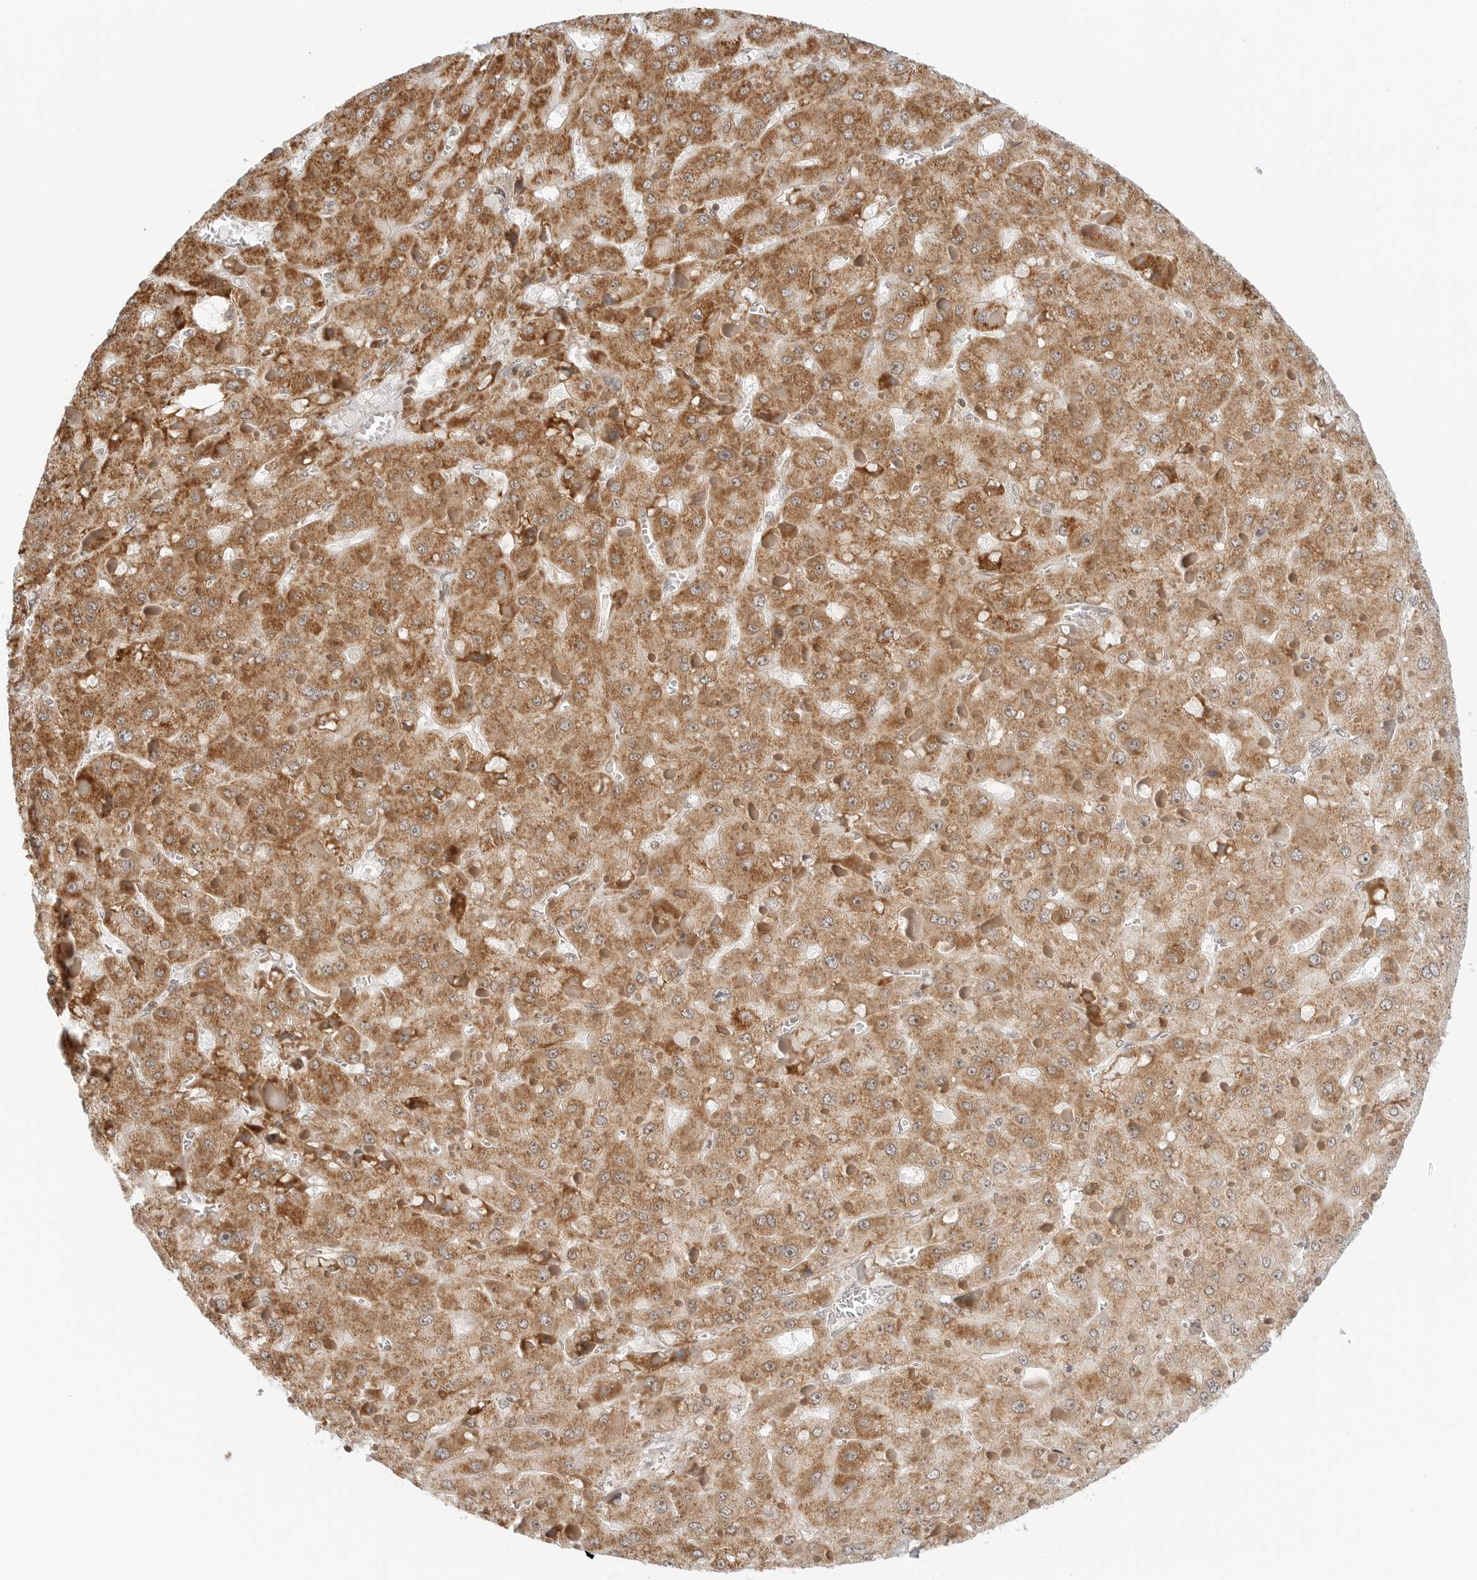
{"staining": {"intensity": "moderate", "quantity": ">75%", "location": "cytoplasmic/membranous"}, "tissue": "liver cancer", "cell_type": "Tumor cells", "image_type": "cancer", "snomed": [{"axis": "morphology", "description": "Carcinoma, Hepatocellular, NOS"}, {"axis": "topography", "description": "Liver"}], "caption": "A histopathology image showing moderate cytoplasmic/membranous positivity in about >75% of tumor cells in liver hepatocellular carcinoma, as visualized by brown immunohistochemical staining.", "gene": "POLR3GL", "patient": {"sex": "female", "age": 73}}